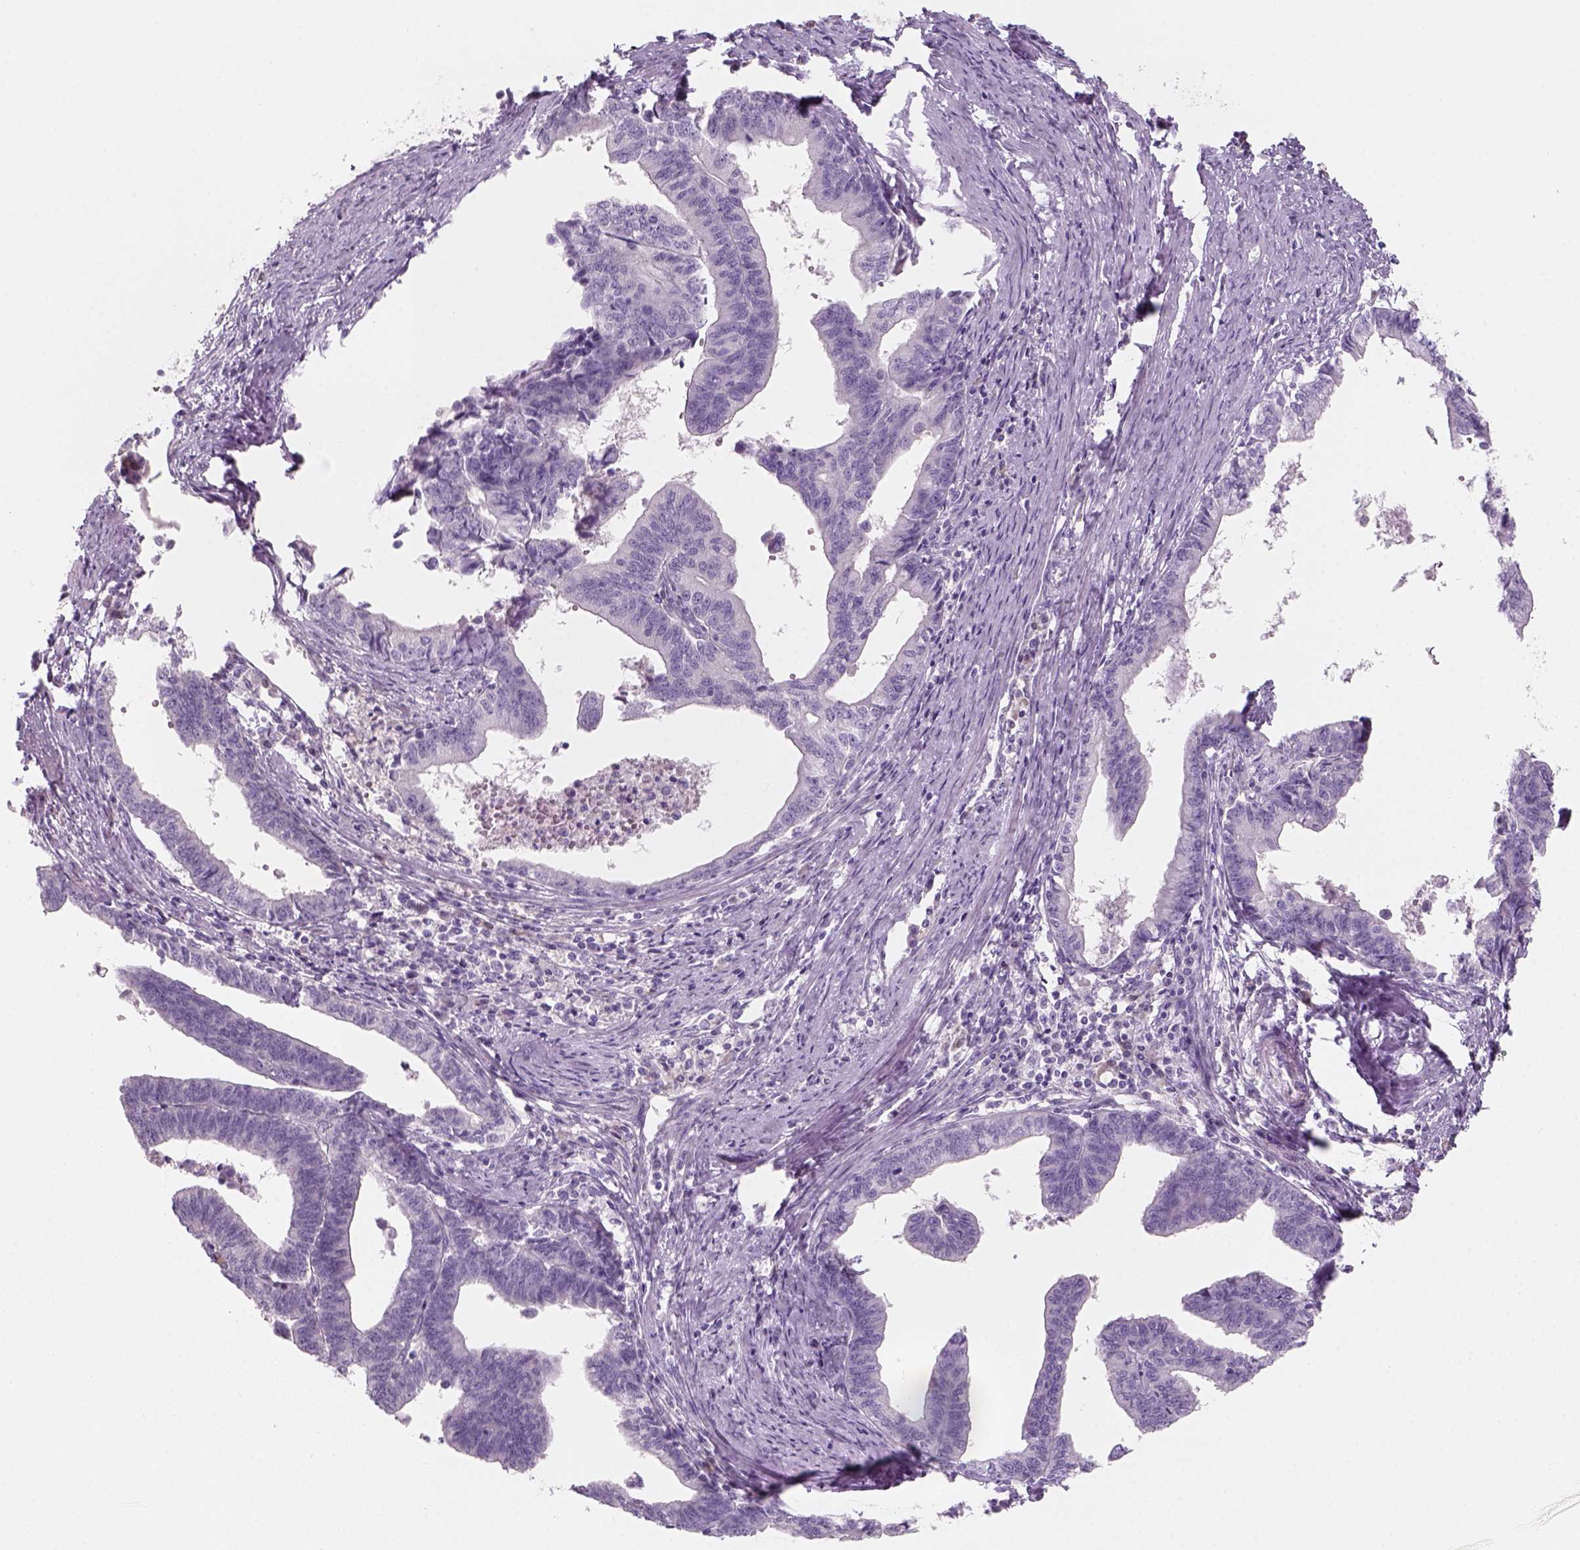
{"staining": {"intensity": "negative", "quantity": "none", "location": "none"}, "tissue": "endometrial cancer", "cell_type": "Tumor cells", "image_type": "cancer", "snomed": [{"axis": "morphology", "description": "Adenocarcinoma, NOS"}, {"axis": "topography", "description": "Endometrium"}], "caption": "This is a photomicrograph of immunohistochemistry (IHC) staining of adenocarcinoma (endometrial), which shows no staining in tumor cells. (Stains: DAB immunohistochemistry with hematoxylin counter stain, Microscopy: brightfield microscopy at high magnification).", "gene": "KRT25", "patient": {"sex": "female", "age": 65}}